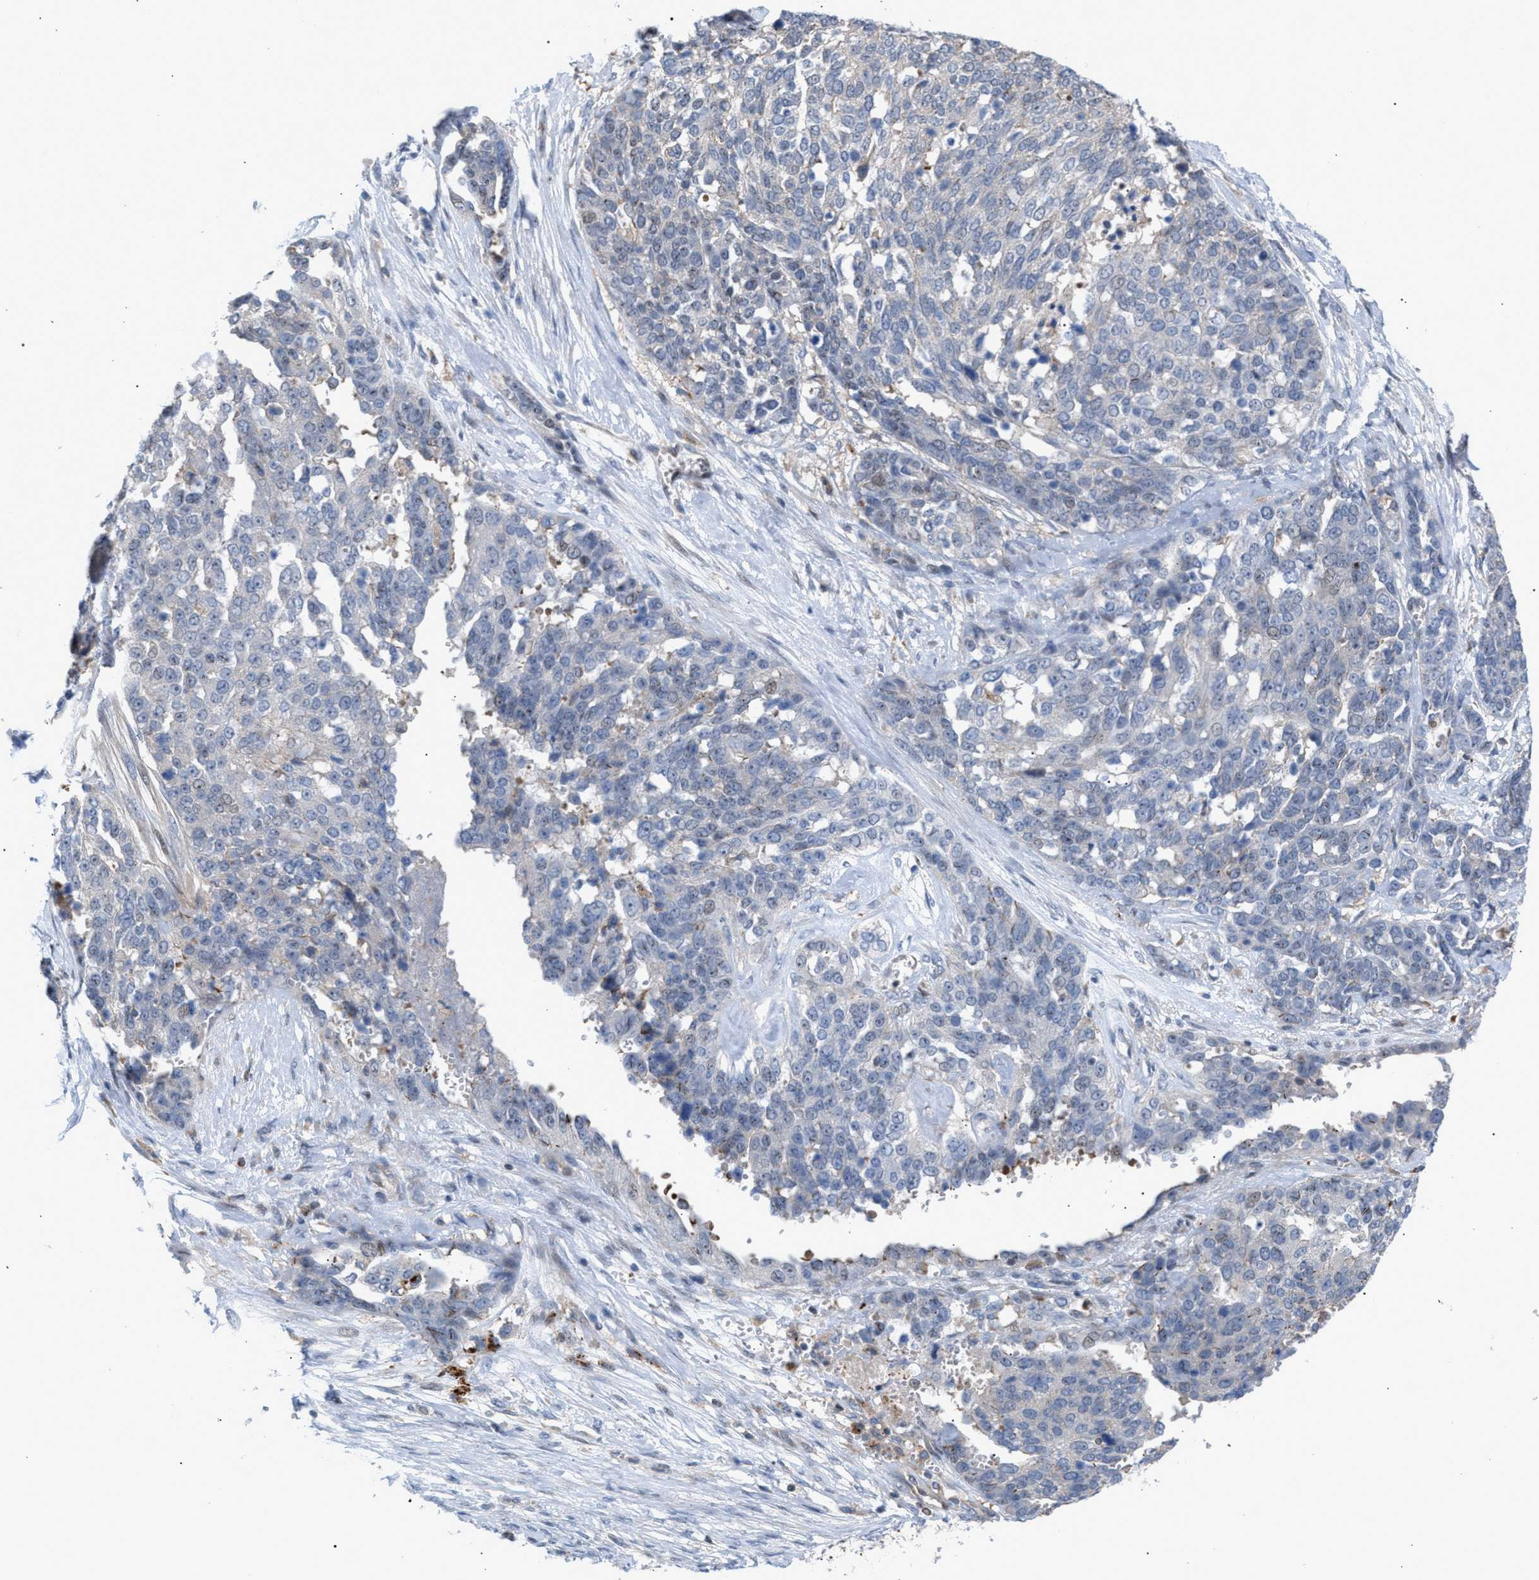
{"staining": {"intensity": "negative", "quantity": "none", "location": "none"}, "tissue": "ovarian cancer", "cell_type": "Tumor cells", "image_type": "cancer", "snomed": [{"axis": "morphology", "description": "Cystadenocarcinoma, serous, NOS"}, {"axis": "topography", "description": "Ovary"}], "caption": "This is a histopathology image of IHC staining of ovarian cancer (serous cystadenocarcinoma), which shows no staining in tumor cells.", "gene": "MBTD1", "patient": {"sex": "female", "age": 44}}